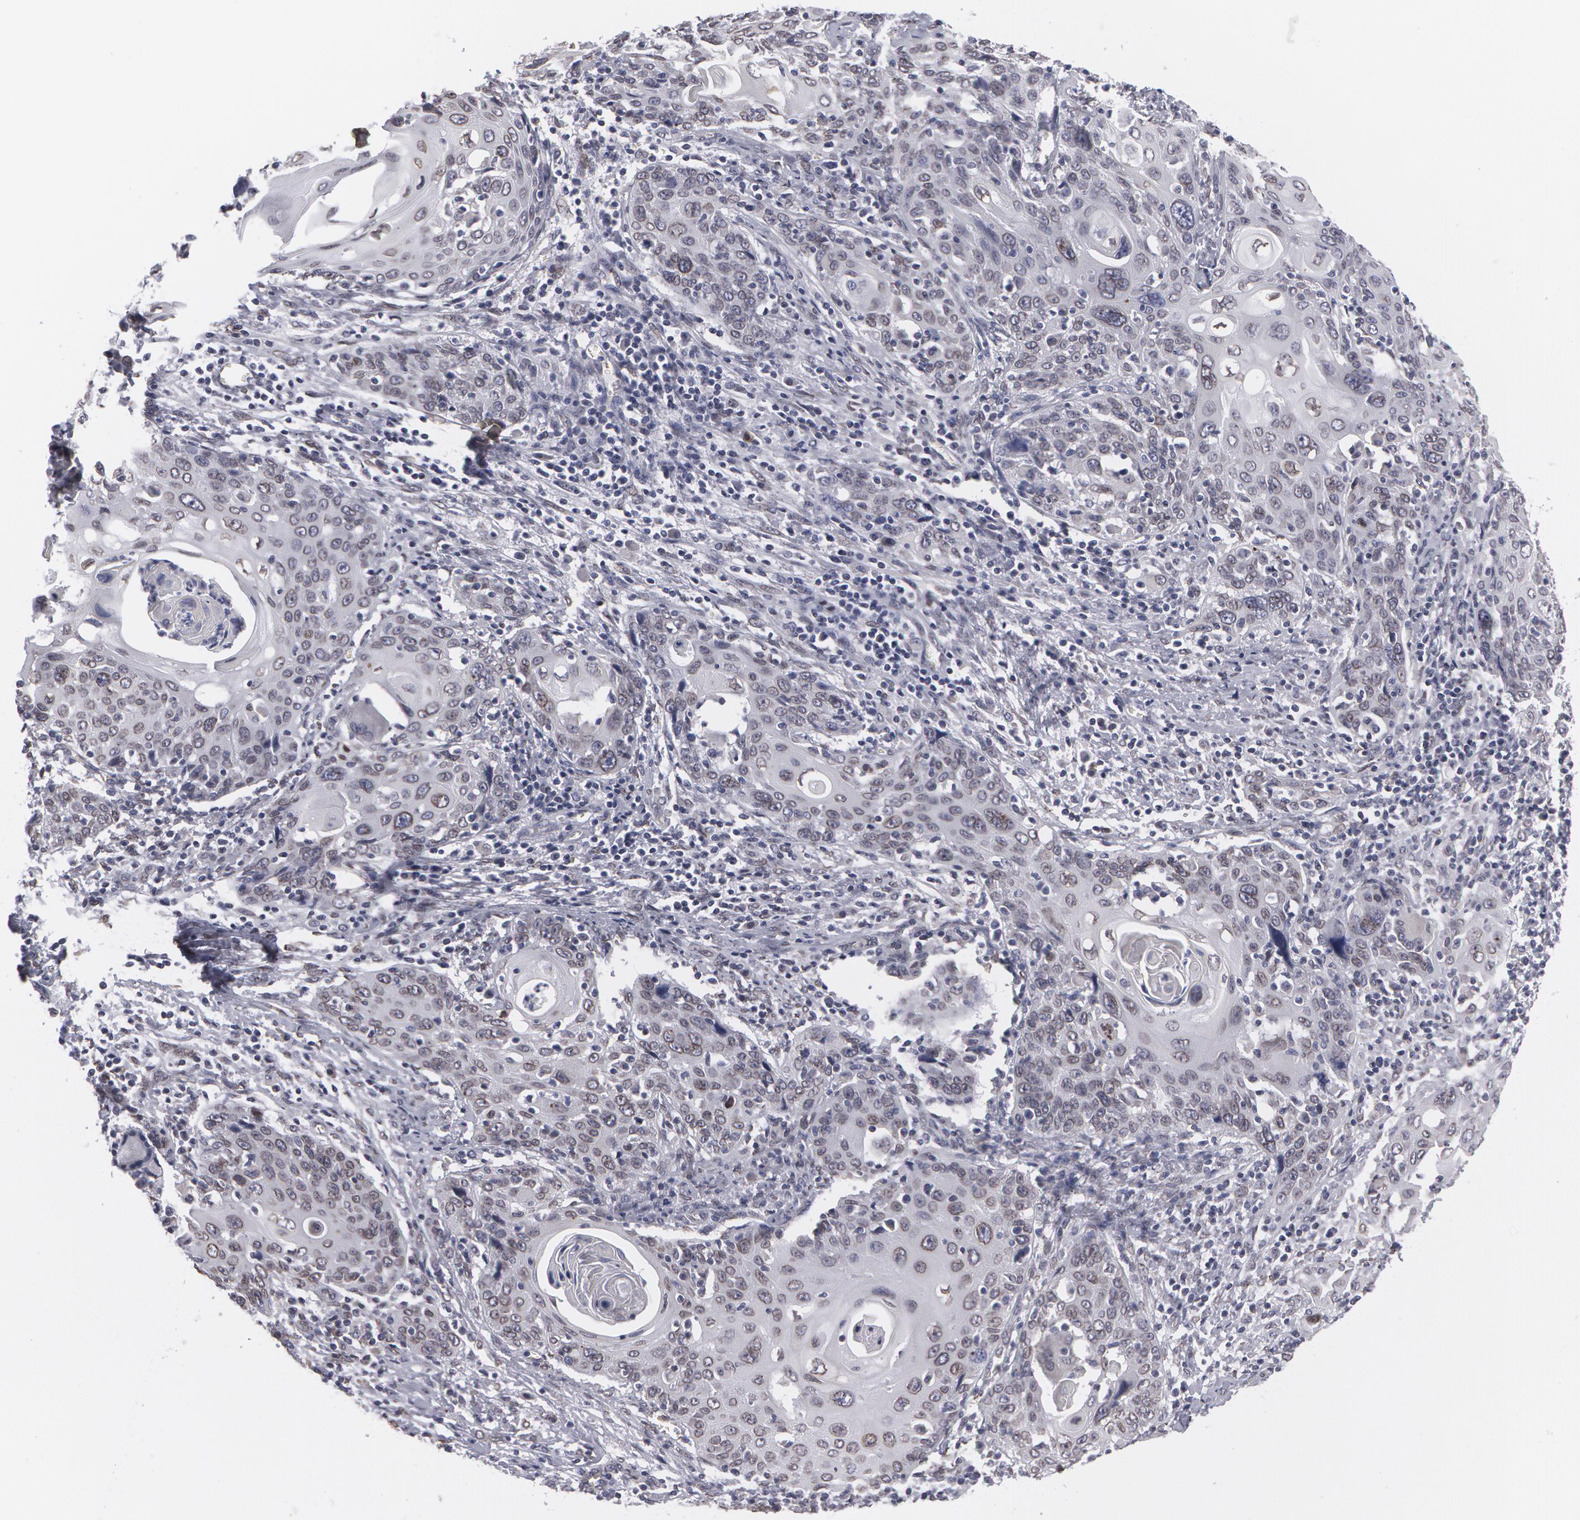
{"staining": {"intensity": "negative", "quantity": "none", "location": "none"}, "tissue": "cervical cancer", "cell_type": "Tumor cells", "image_type": "cancer", "snomed": [{"axis": "morphology", "description": "Squamous cell carcinoma, NOS"}, {"axis": "topography", "description": "Cervix"}], "caption": "This is a image of immunohistochemistry staining of cervical cancer, which shows no staining in tumor cells.", "gene": "EMD", "patient": {"sex": "female", "age": 54}}